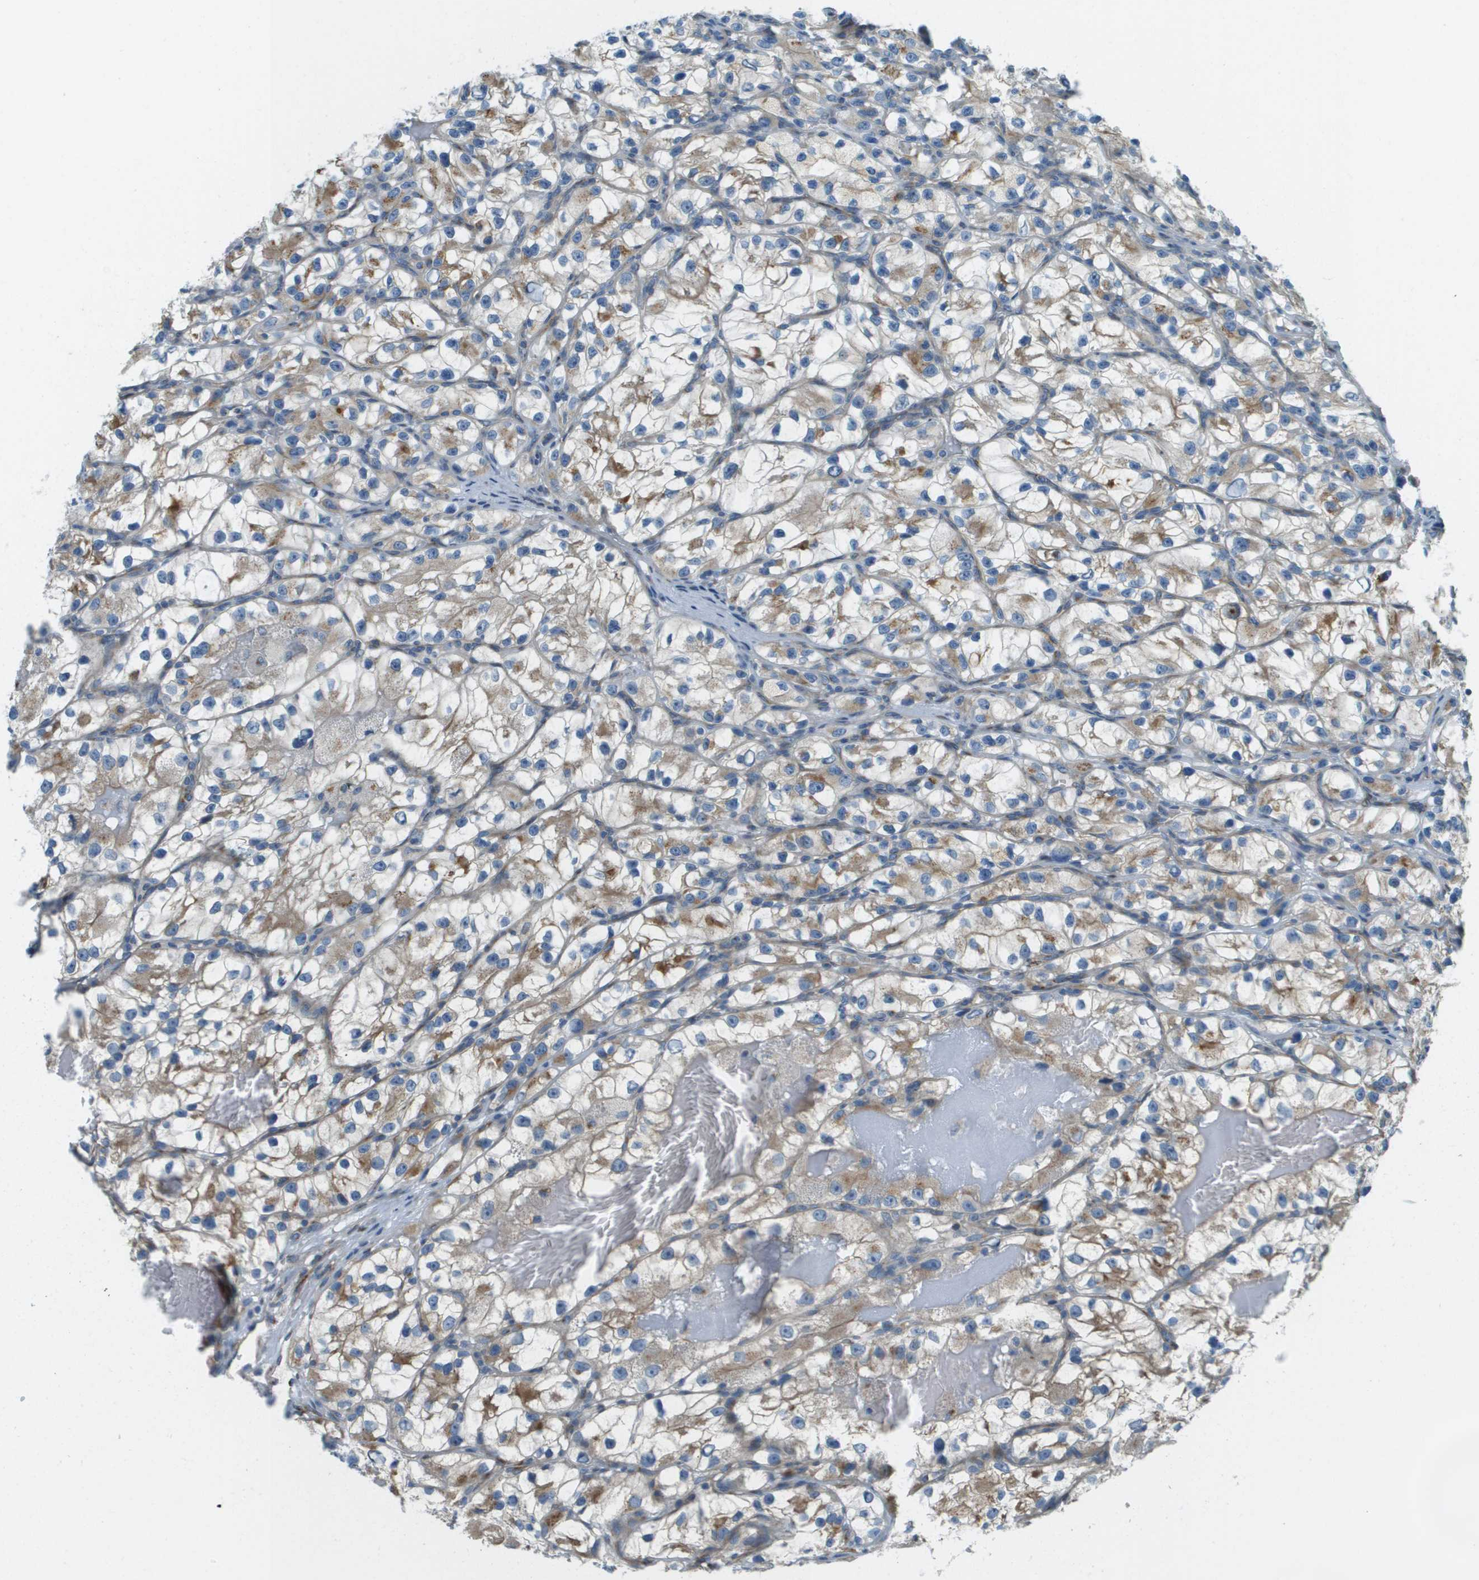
{"staining": {"intensity": "moderate", "quantity": ">75%", "location": "cytoplasmic/membranous"}, "tissue": "renal cancer", "cell_type": "Tumor cells", "image_type": "cancer", "snomed": [{"axis": "morphology", "description": "Adenocarcinoma, NOS"}, {"axis": "topography", "description": "Kidney"}], "caption": "The micrograph exhibits staining of renal adenocarcinoma, revealing moderate cytoplasmic/membranous protein staining (brown color) within tumor cells.", "gene": "ACBD3", "patient": {"sex": "female", "age": 57}}